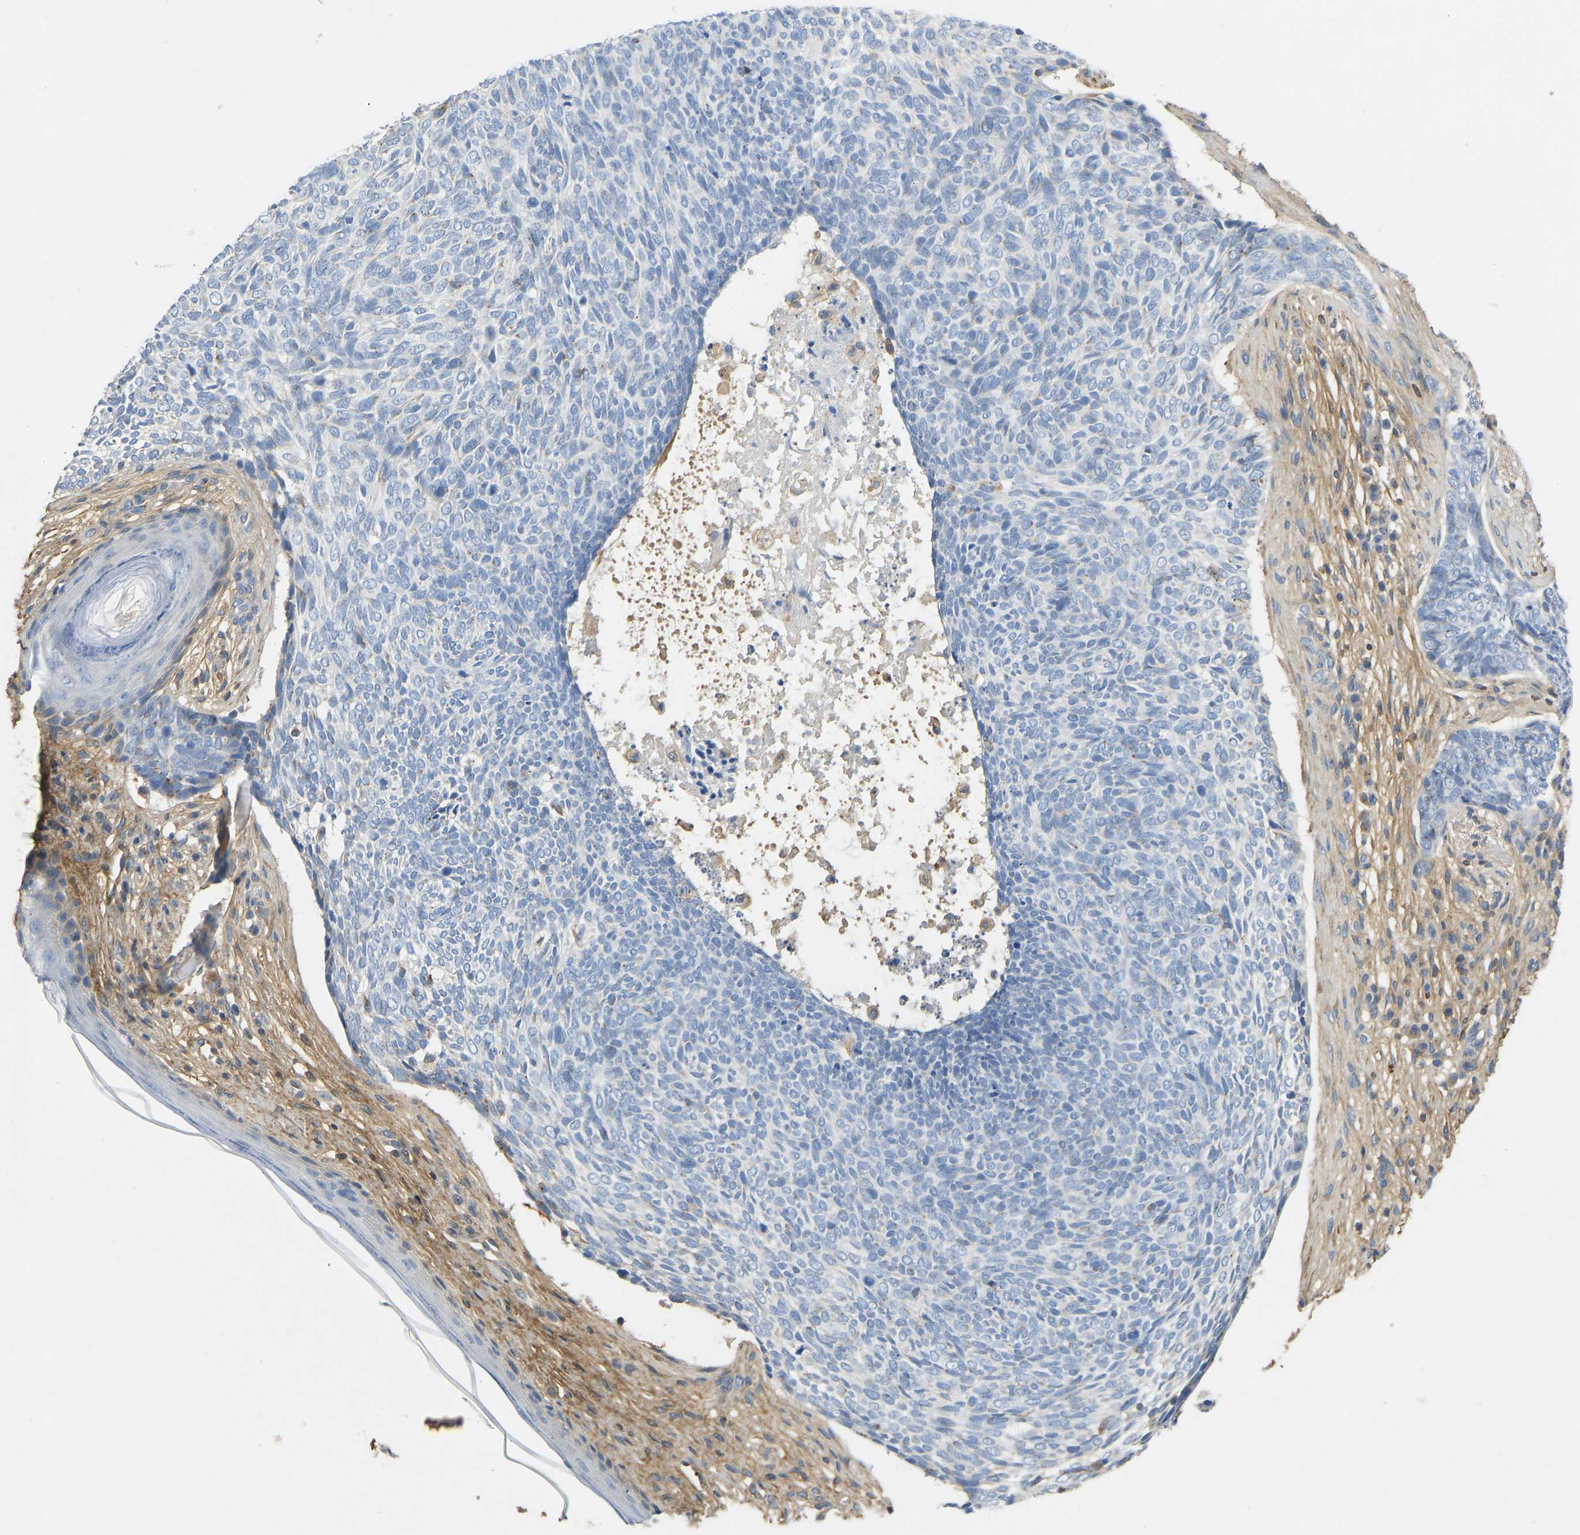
{"staining": {"intensity": "negative", "quantity": "none", "location": "none"}, "tissue": "skin cancer", "cell_type": "Tumor cells", "image_type": "cancer", "snomed": [{"axis": "morphology", "description": "Basal cell carcinoma"}, {"axis": "topography", "description": "Skin"}], "caption": "This is an IHC histopathology image of human skin basal cell carcinoma. There is no expression in tumor cells.", "gene": "TECTA", "patient": {"sex": "female", "age": 84}}